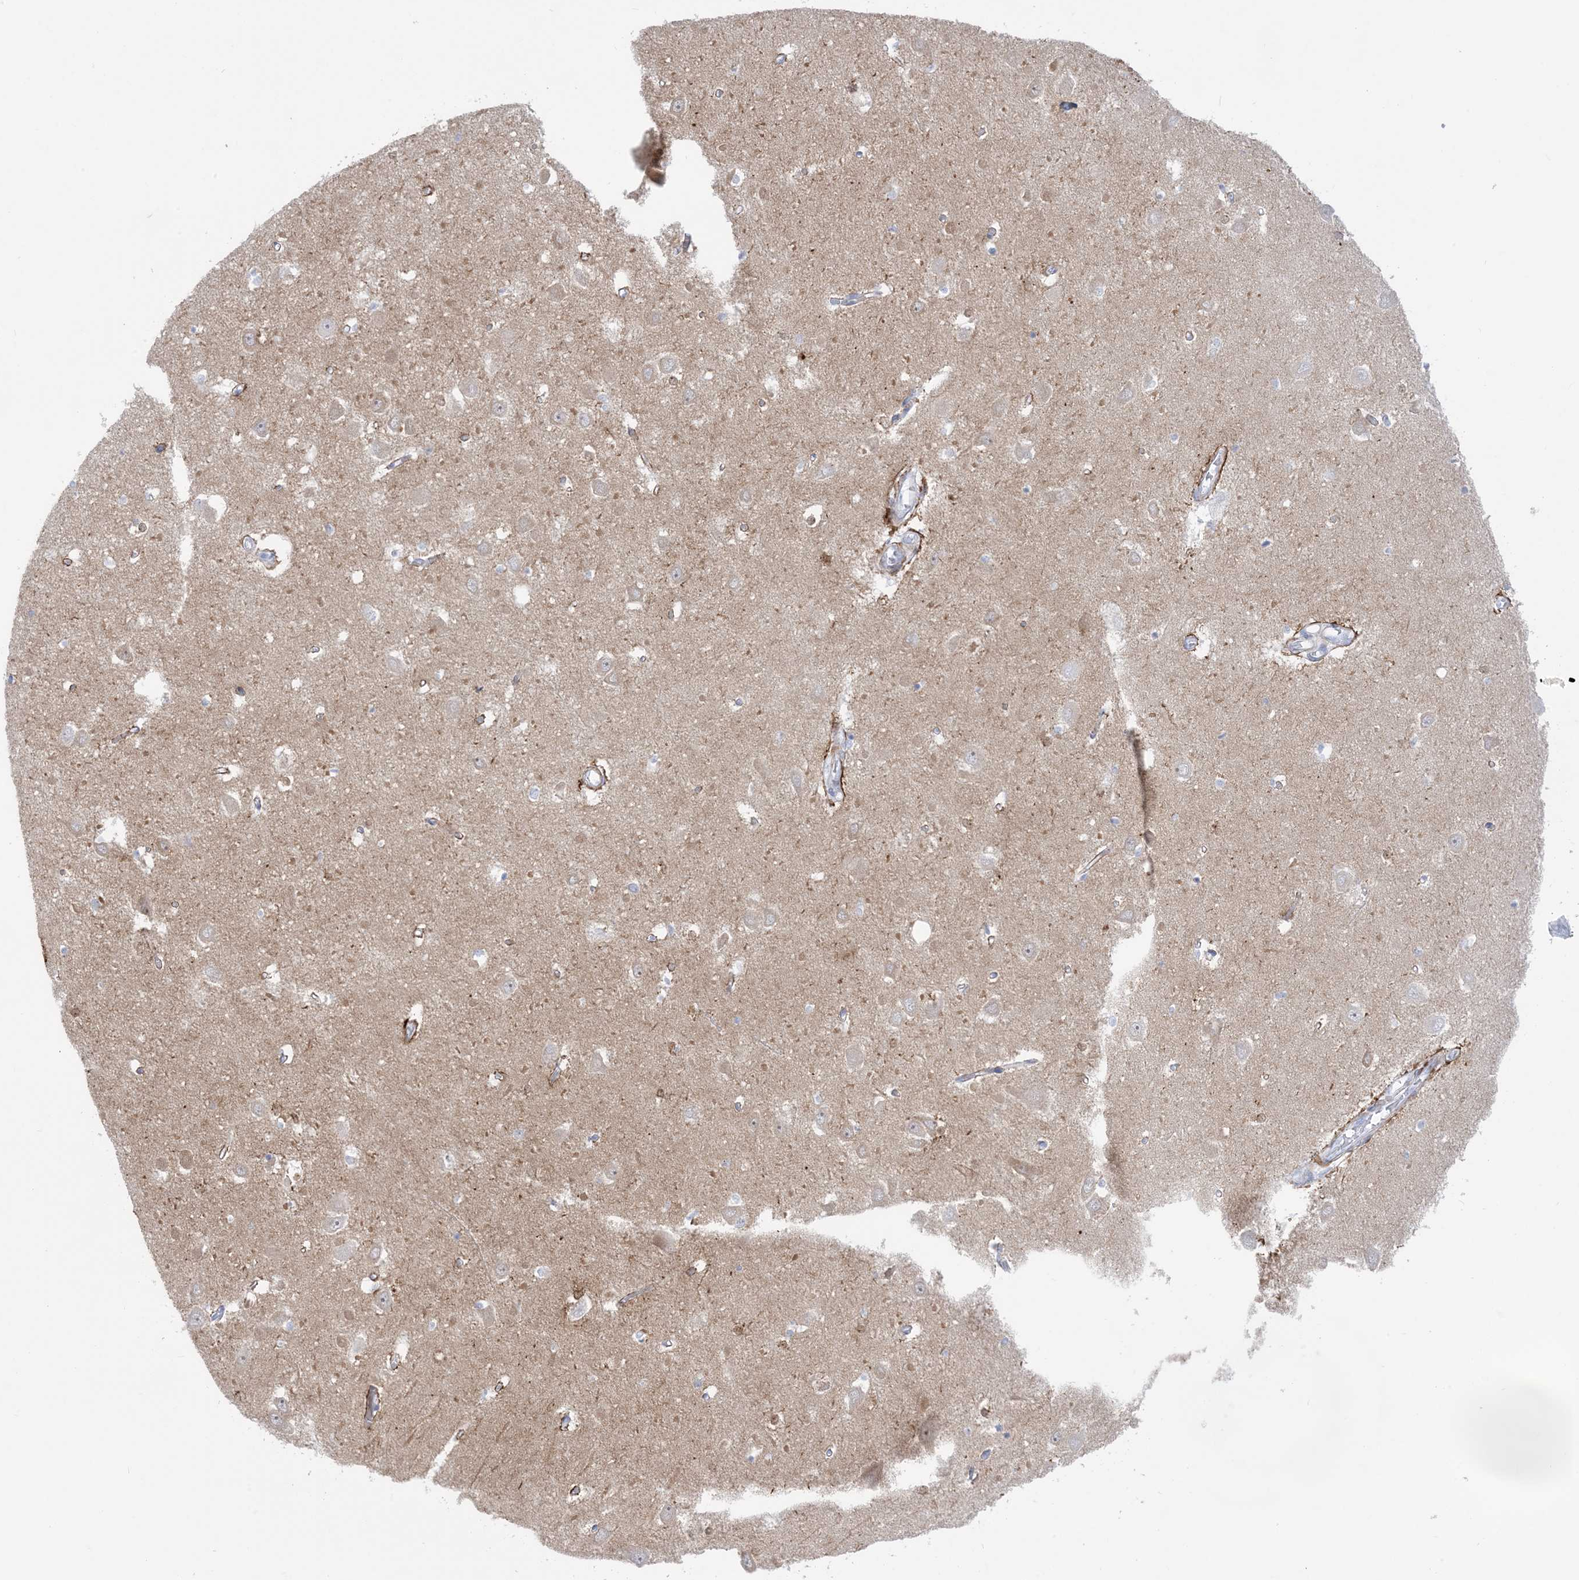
{"staining": {"intensity": "weak", "quantity": "<25%", "location": "nuclear"}, "tissue": "hippocampus", "cell_type": "Glial cells", "image_type": "normal", "snomed": [{"axis": "morphology", "description": "Normal tissue, NOS"}, {"axis": "topography", "description": "Hippocampus"}], "caption": "Immunohistochemistry (IHC) photomicrograph of unremarkable hippocampus: hippocampus stained with DAB (3,3'-diaminobenzidine) reveals no significant protein positivity in glial cells.", "gene": "MARS2", "patient": {"sex": "male", "age": 70}}